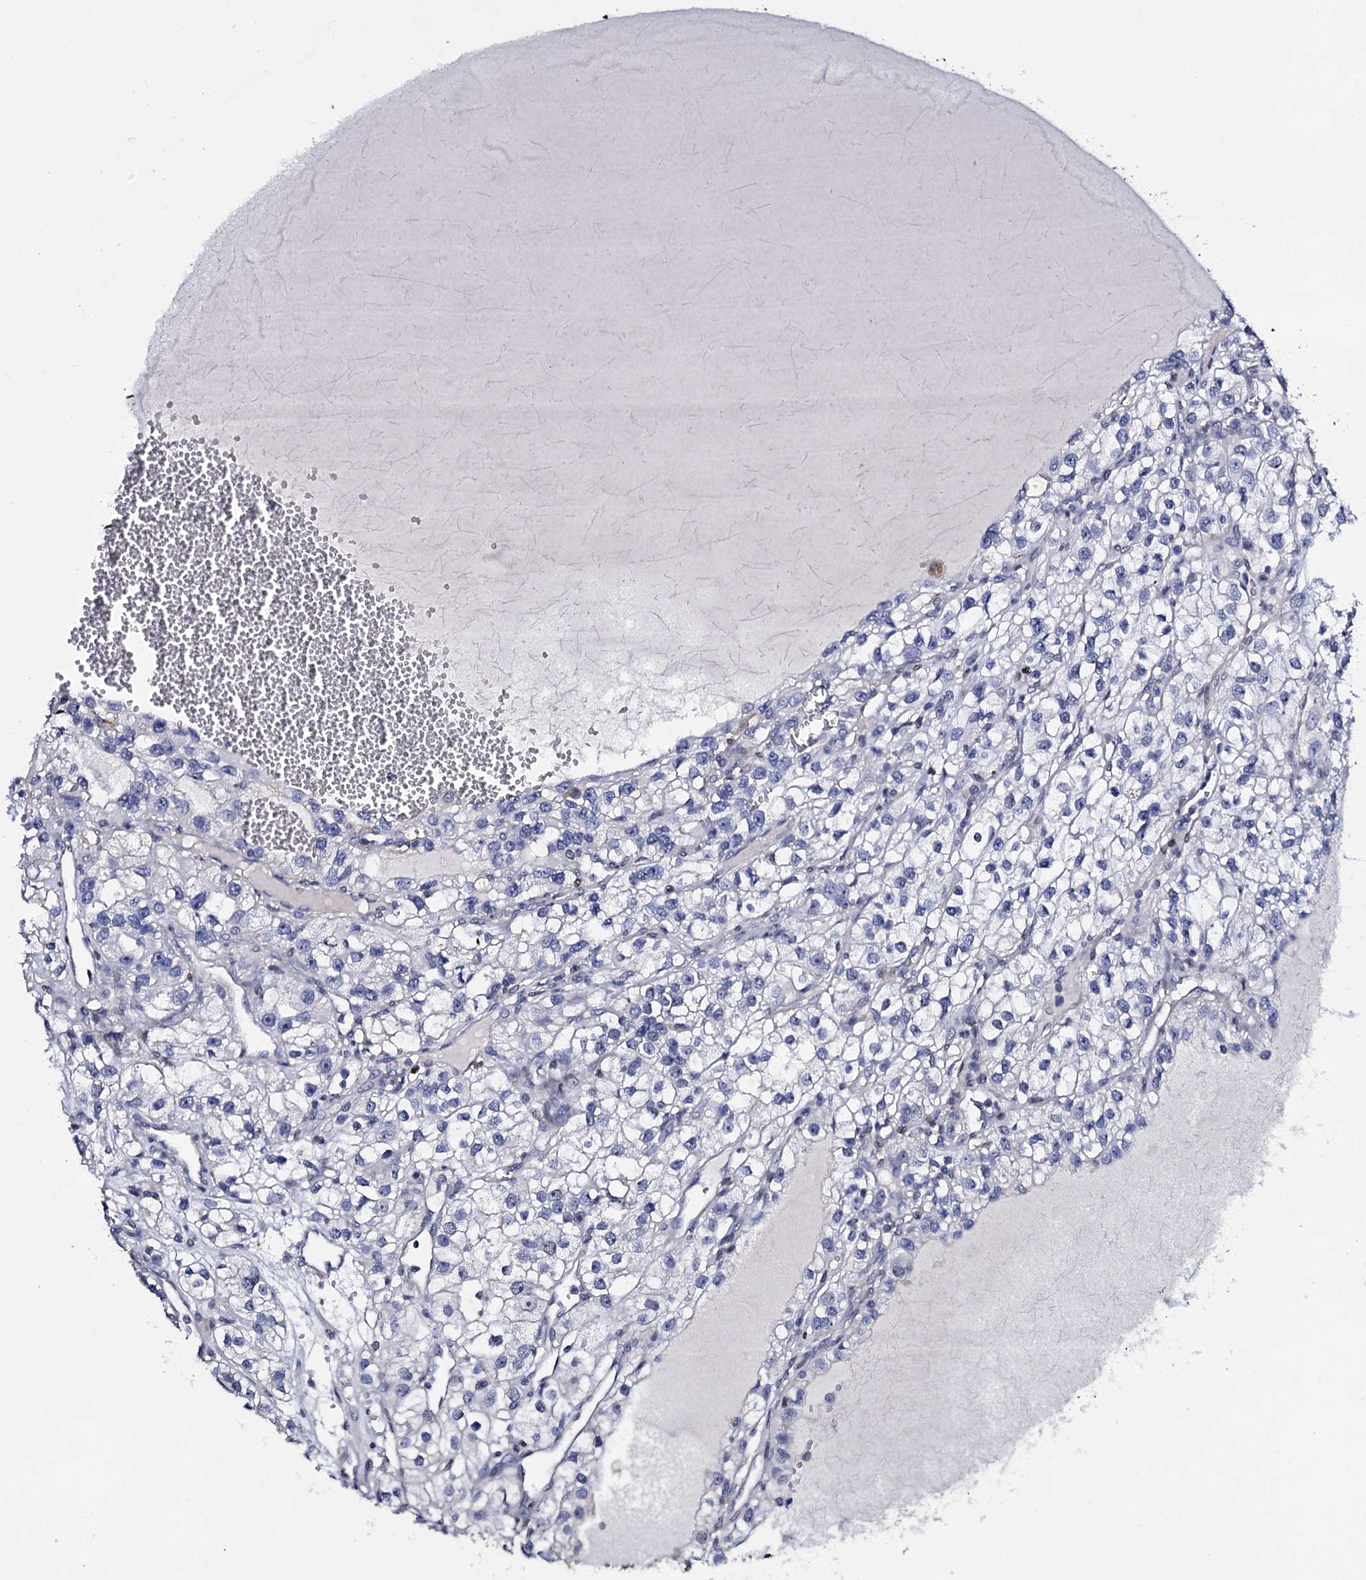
{"staining": {"intensity": "negative", "quantity": "none", "location": "none"}, "tissue": "renal cancer", "cell_type": "Tumor cells", "image_type": "cancer", "snomed": [{"axis": "morphology", "description": "Adenocarcinoma, NOS"}, {"axis": "topography", "description": "Kidney"}], "caption": "DAB immunohistochemical staining of human renal cancer demonstrates no significant staining in tumor cells.", "gene": "NPM2", "patient": {"sex": "female", "age": 57}}